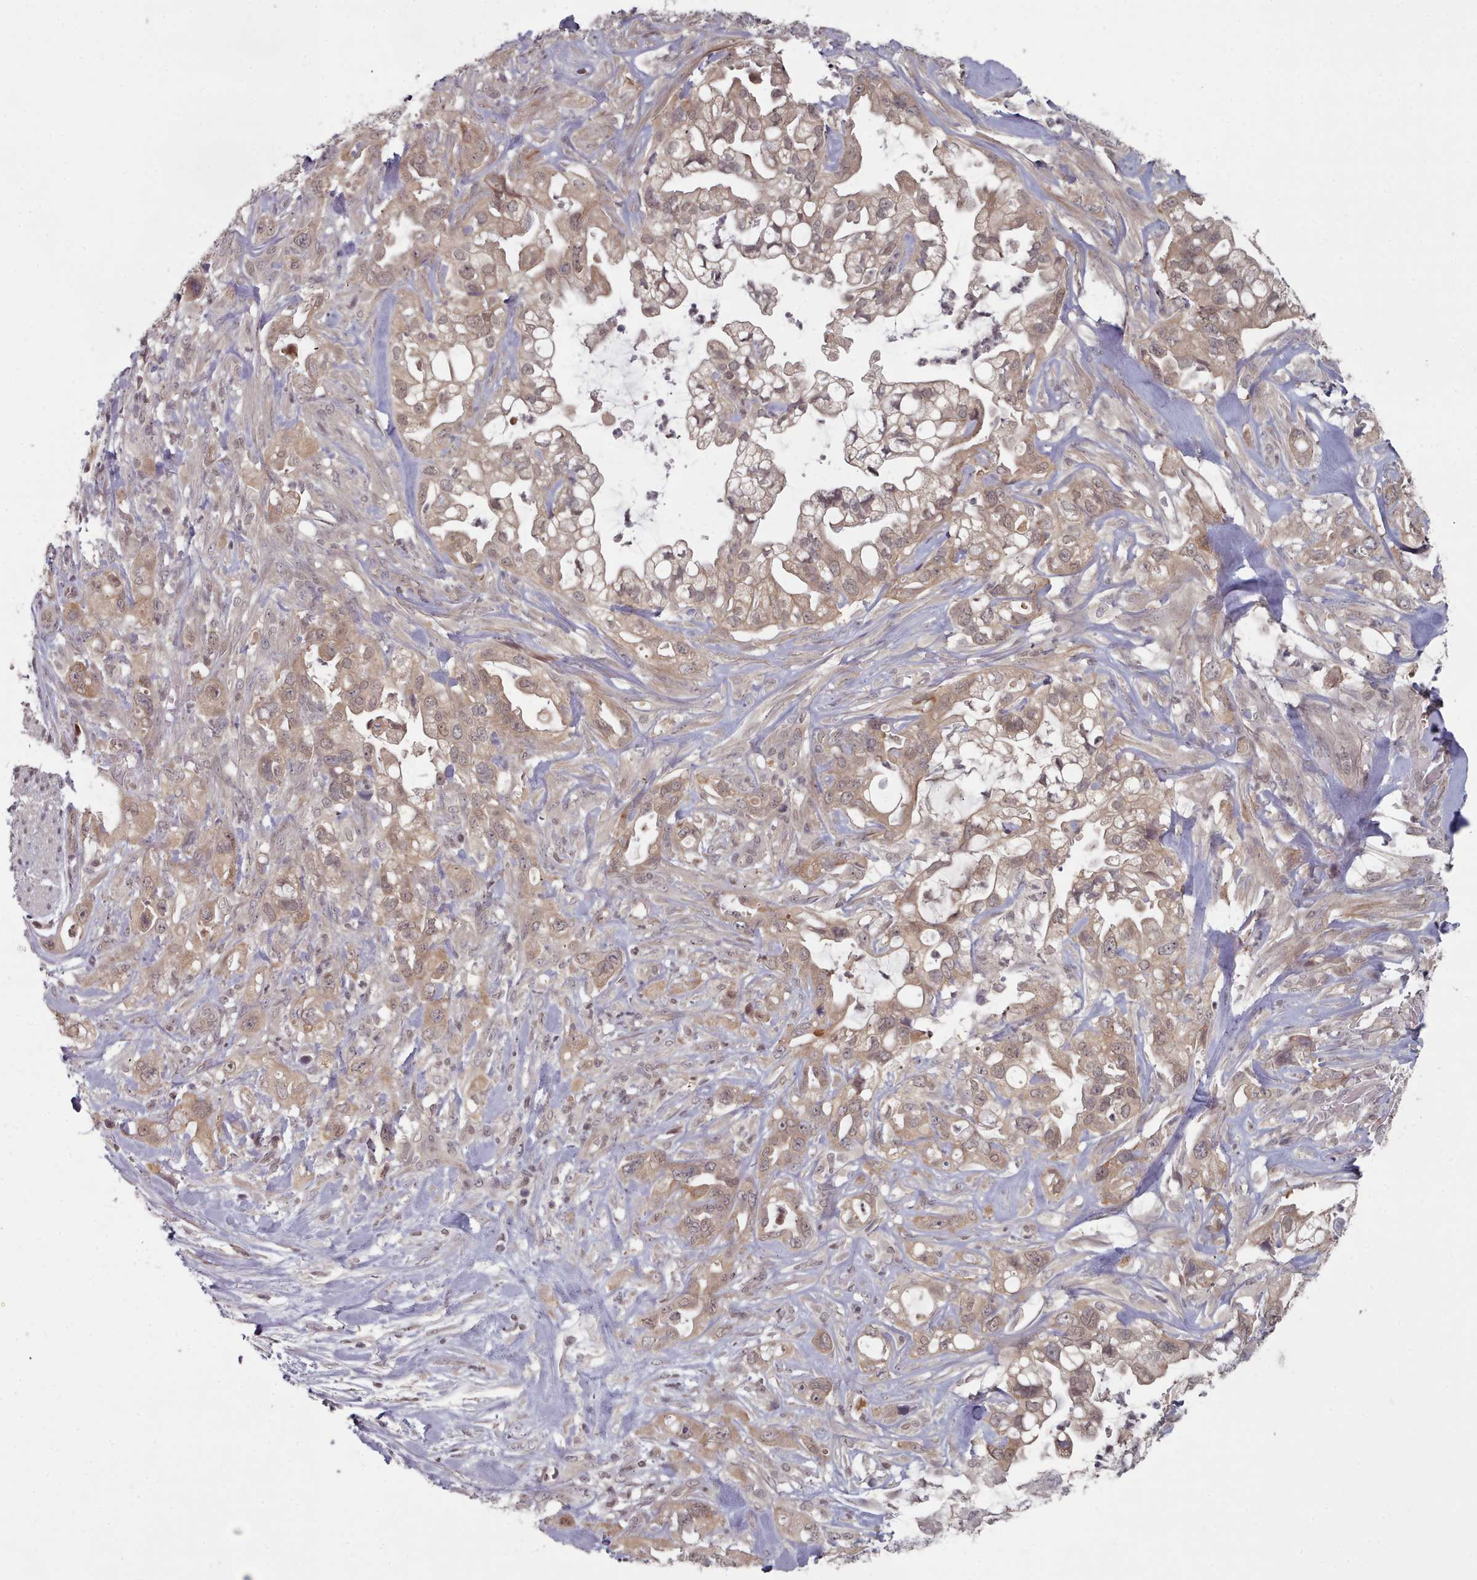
{"staining": {"intensity": "weak", "quantity": ">75%", "location": "cytoplasmic/membranous,nuclear"}, "tissue": "pancreatic cancer", "cell_type": "Tumor cells", "image_type": "cancer", "snomed": [{"axis": "morphology", "description": "Adenocarcinoma, NOS"}, {"axis": "topography", "description": "Pancreas"}], "caption": "Protein expression analysis of pancreatic cancer demonstrates weak cytoplasmic/membranous and nuclear expression in approximately >75% of tumor cells.", "gene": "HYAL3", "patient": {"sex": "female", "age": 61}}